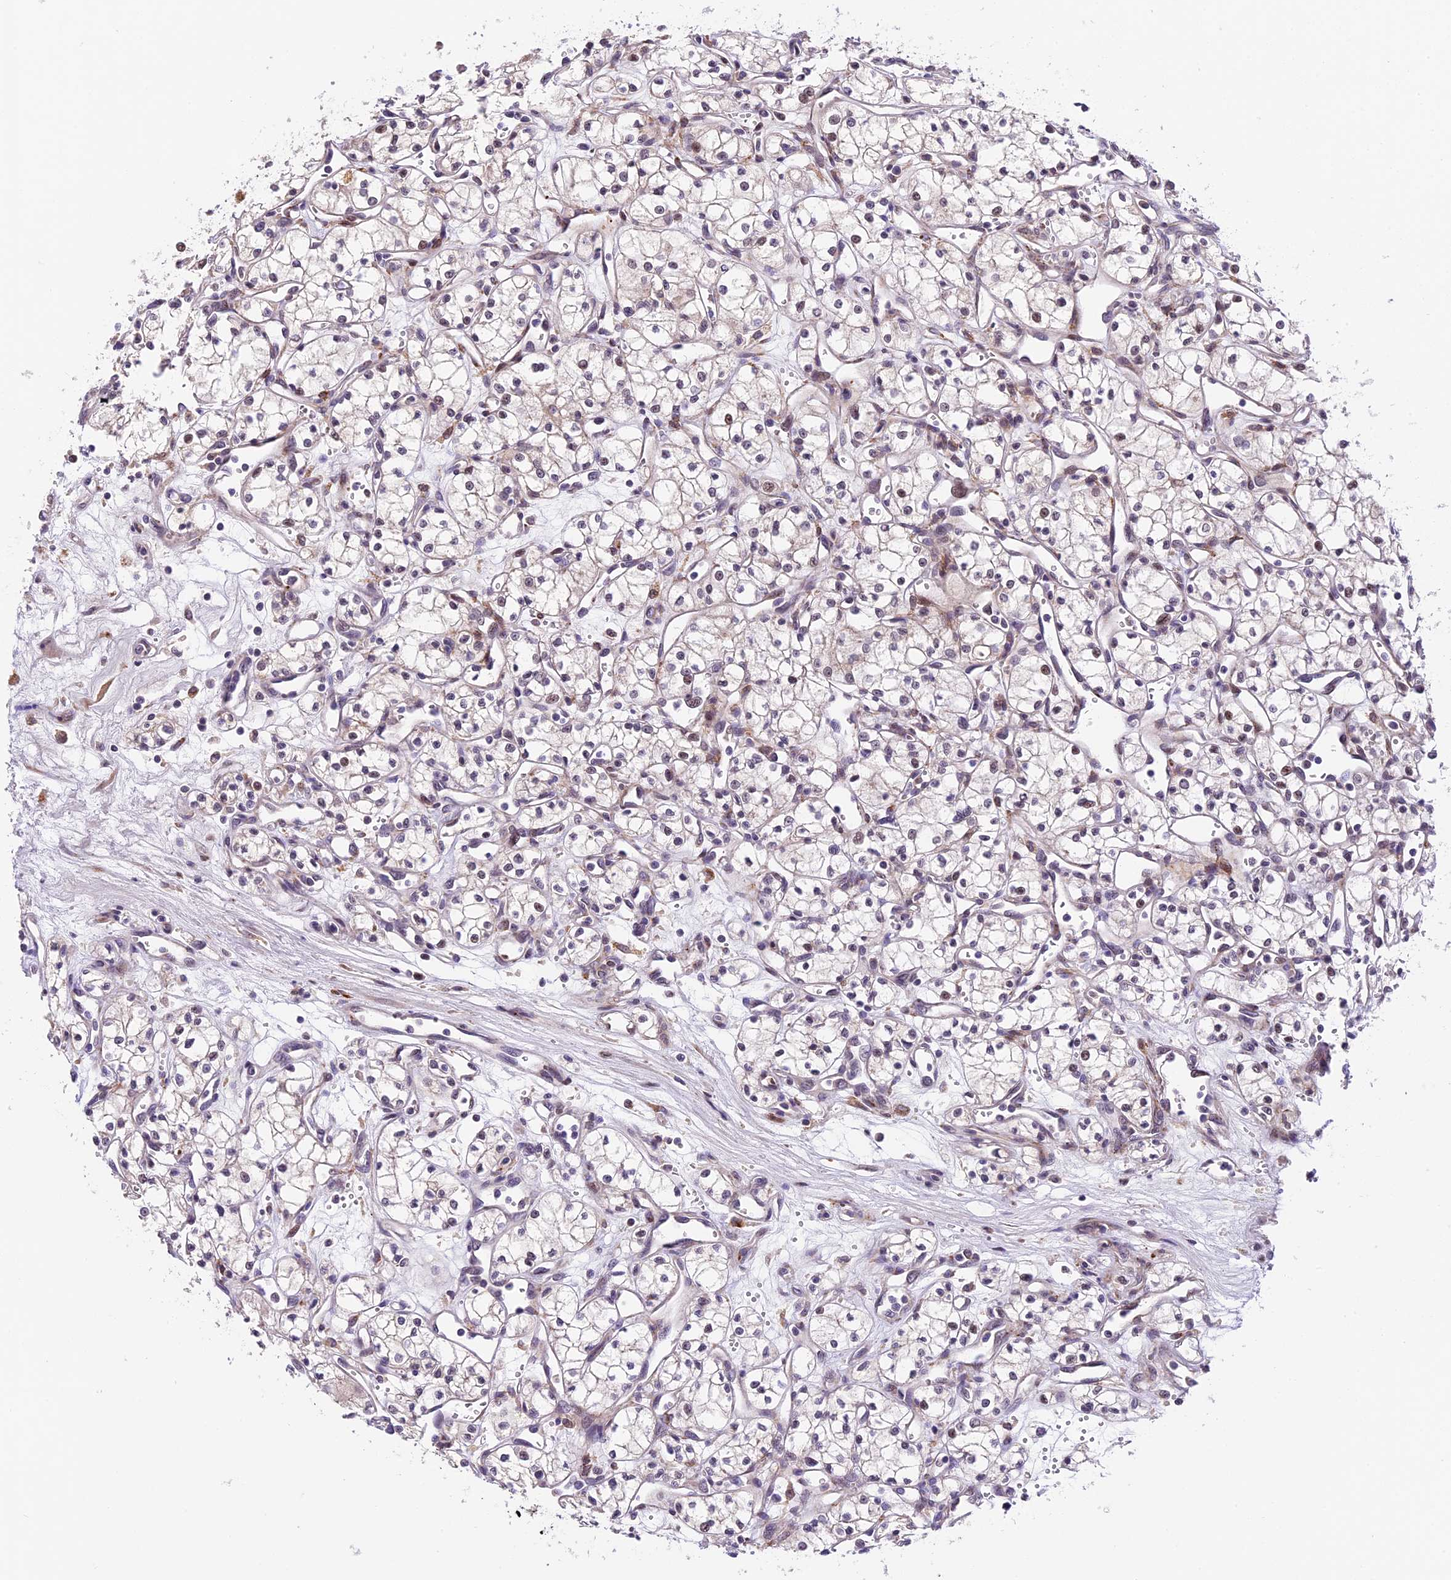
{"staining": {"intensity": "negative", "quantity": "none", "location": "none"}, "tissue": "renal cancer", "cell_type": "Tumor cells", "image_type": "cancer", "snomed": [{"axis": "morphology", "description": "Adenocarcinoma, NOS"}, {"axis": "topography", "description": "Kidney"}], "caption": "This is a image of immunohistochemistry (IHC) staining of renal cancer (adenocarcinoma), which shows no positivity in tumor cells.", "gene": "FBXO45", "patient": {"sex": "male", "age": 59}}